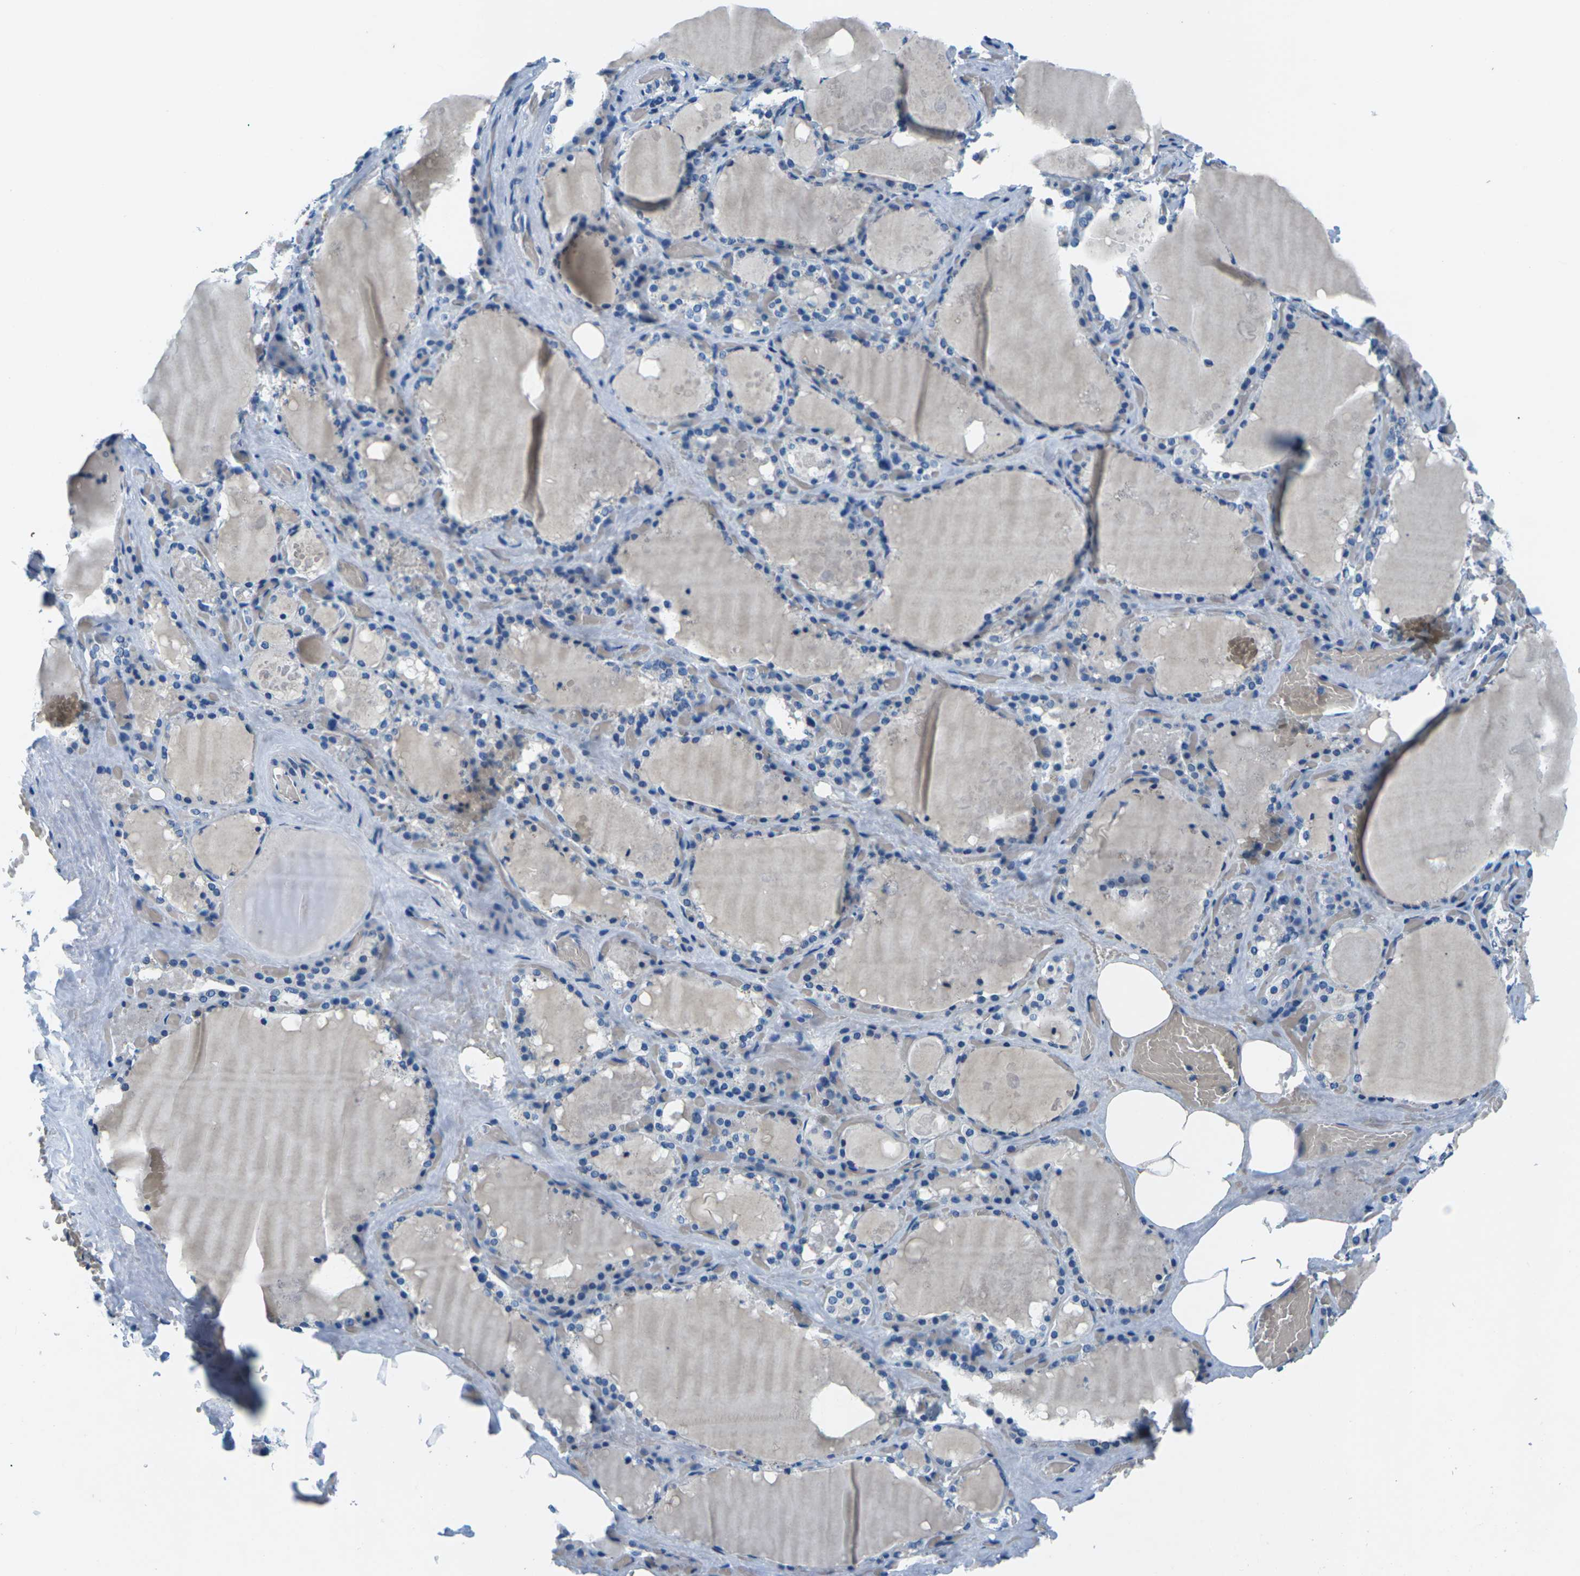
{"staining": {"intensity": "negative", "quantity": "none", "location": "none"}, "tissue": "thyroid gland", "cell_type": "Glandular cells", "image_type": "normal", "snomed": [{"axis": "morphology", "description": "Normal tissue, NOS"}, {"axis": "topography", "description": "Thyroid gland"}], "caption": "Micrograph shows no protein positivity in glandular cells of unremarkable thyroid gland.", "gene": "UMOD", "patient": {"sex": "male", "age": 61}}